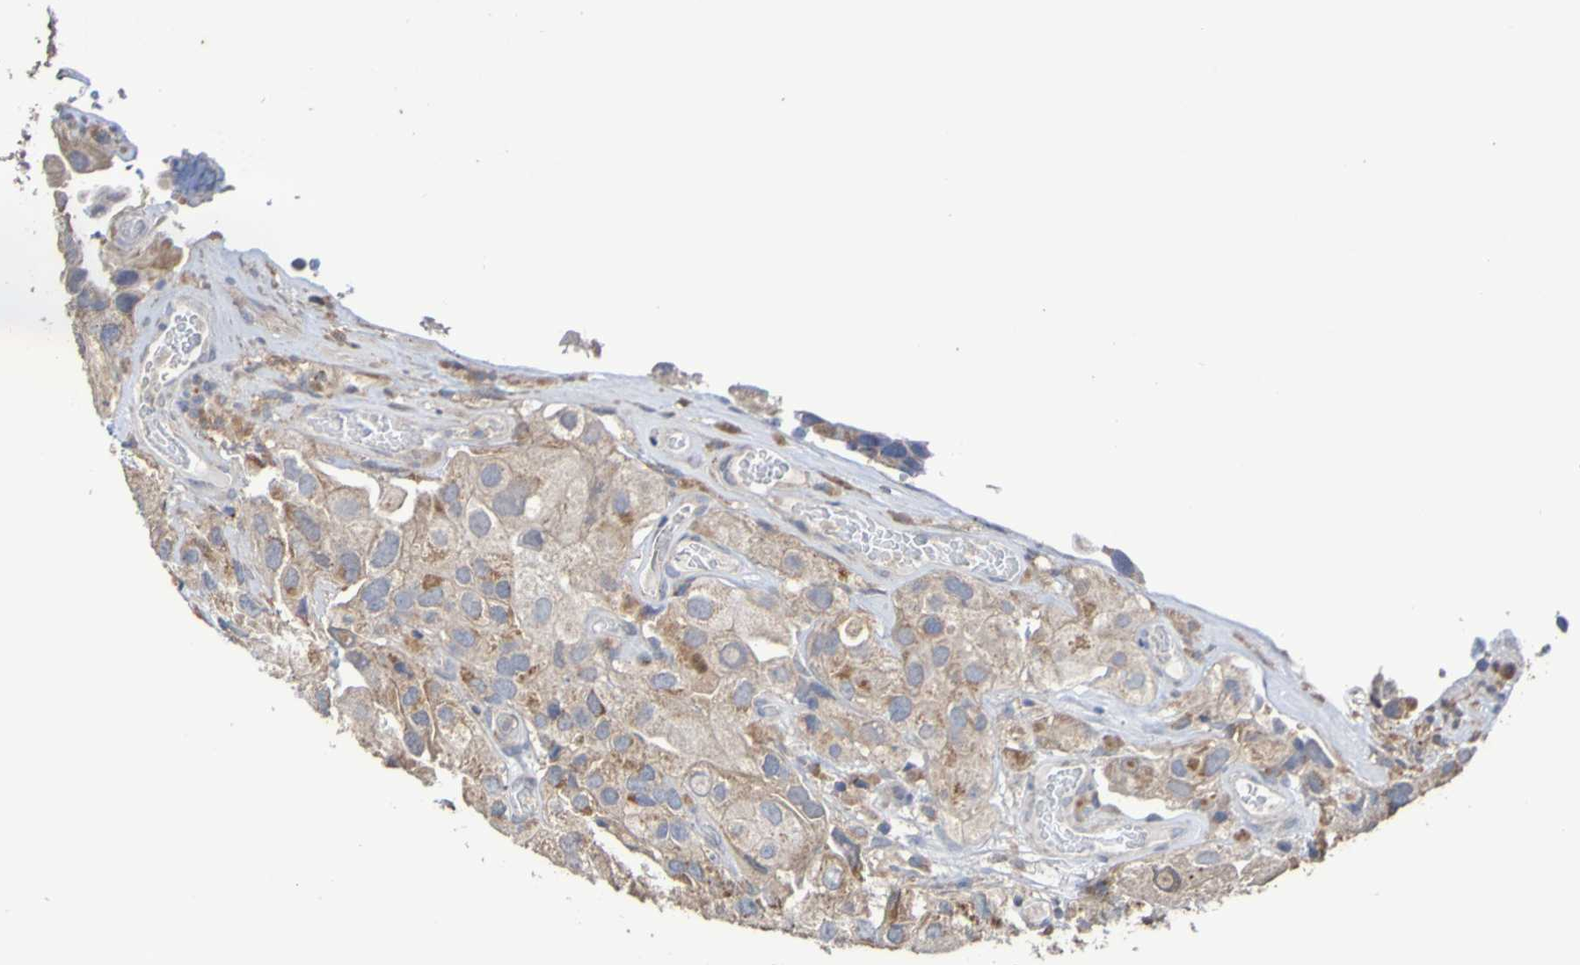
{"staining": {"intensity": "moderate", "quantity": ">75%", "location": "cytoplasmic/membranous"}, "tissue": "urothelial cancer", "cell_type": "Tumor cells", "image_type": "cancer", "snomed": [{"axis": "morphology", "description": "Urothelial carcinoma, High grade"}, {"axis": "topography", "description": "Urinary bladder"}], "caption": "Brown immunohistochemical staining in urothelial cancer demonstrates moderate cytoplasmic/membranous staining in about >75% of tumor cells. (Brightfield microscopy of DAB IHC at high magnification).", "gene": "C3orf18", "patient": {"sex": "female", "age": 64}}